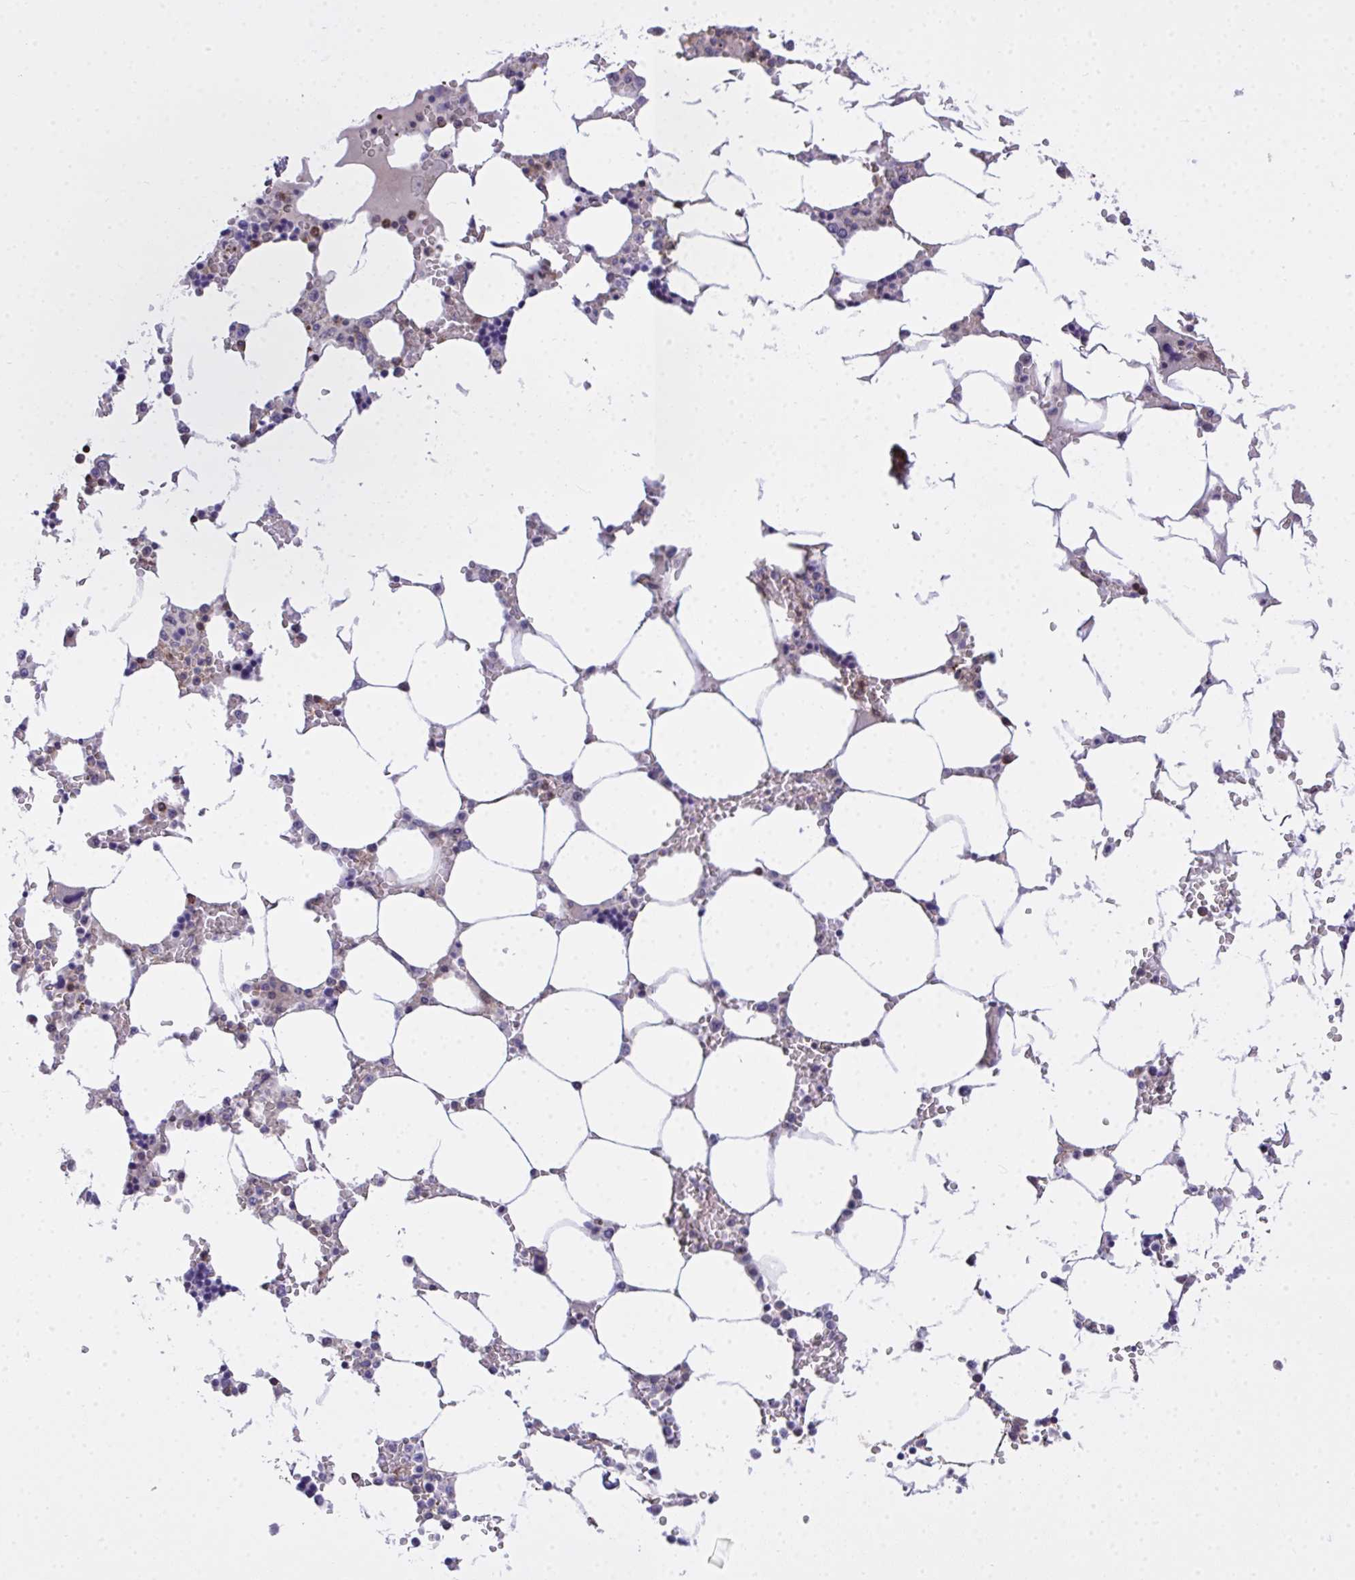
{"staining": {"intensity": "strong", "quantity": "<25%", "location": "cytoplasmic/membranous"}, "tissue": "bone marrow", "cell_type": "Hematopoietic cells", "image_type": "normal", "snomed": [{"axis": "morphology", "description": "Normal tissue, NOS"}, {"axis": "topography", "description": "Bone marrow"}], "caption": "Bone marrow stained with immunohistochemistry (IHC) displays strong cytoplasmic/membranous positivity in about <25% of hematopoietic cells.", "gene": "AP5M1", "patient": {"sex": "male", "age": 64}}